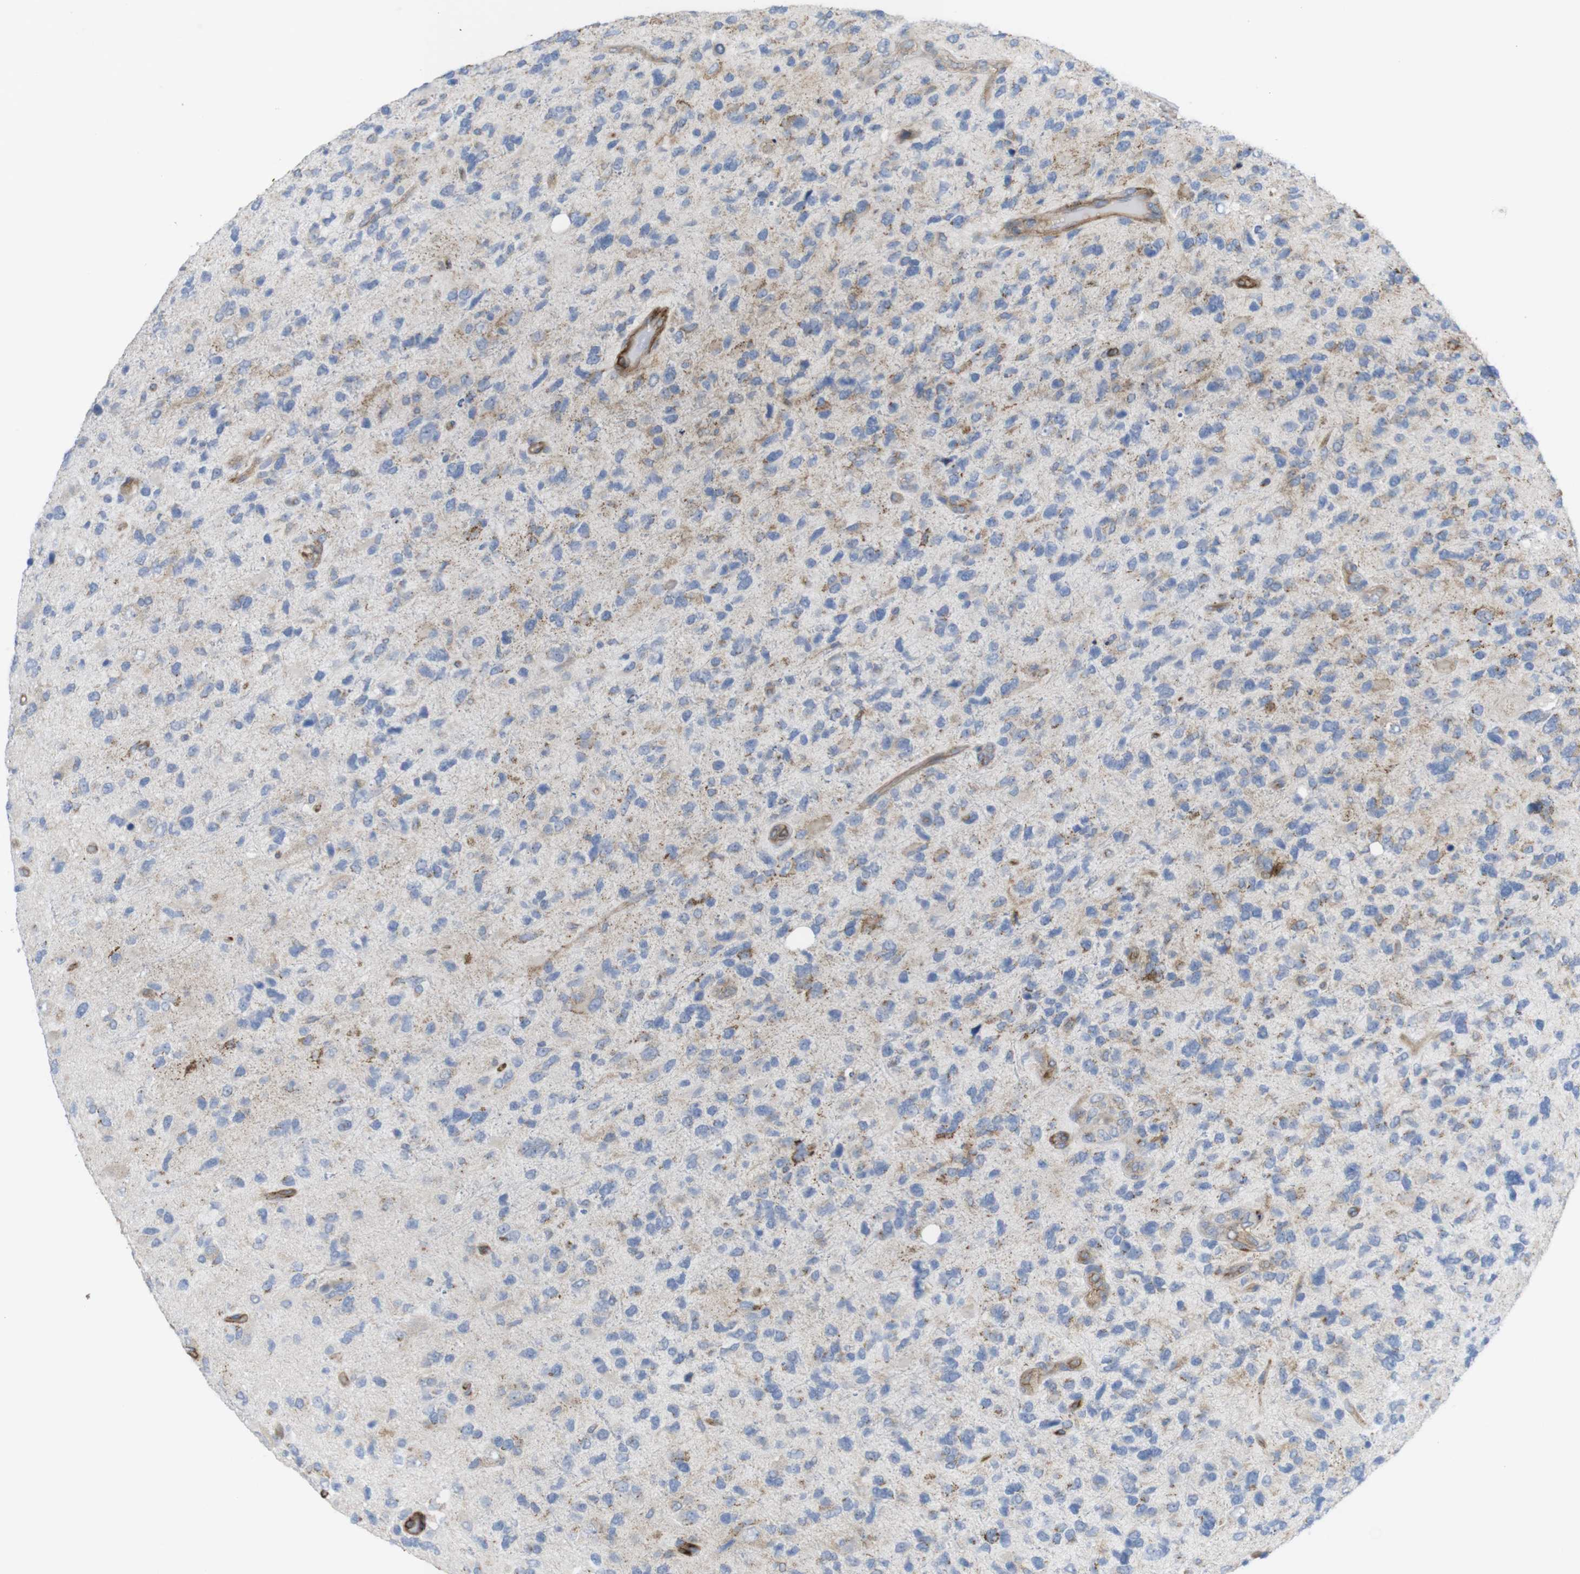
{"staining": {"intensity": "weak", "quantity": "25%-75%", "location": "cytoplasmic/membranous"}, "tissue": "glioma", "cell_type": "Tumor cells", "image_type": "cancer", "snomed": [{"axis": "morphology", "description": "Glioma, malignant, High grade"}, {"axis": "topography", "description": "Brain"}], "caption": "A high-resolution image shows immunohistochemistry (IHC) staining of glioma, which displays weak cytoplasmic/membranous staining in approximately 25%-75% of tumor cells. (Stains: DAB in brown, nuclei in blue, Microscopy: brightfield microscopy at high magnification).", "gene": "CCR6", "patient": {"sex": "female", "age": 58}}